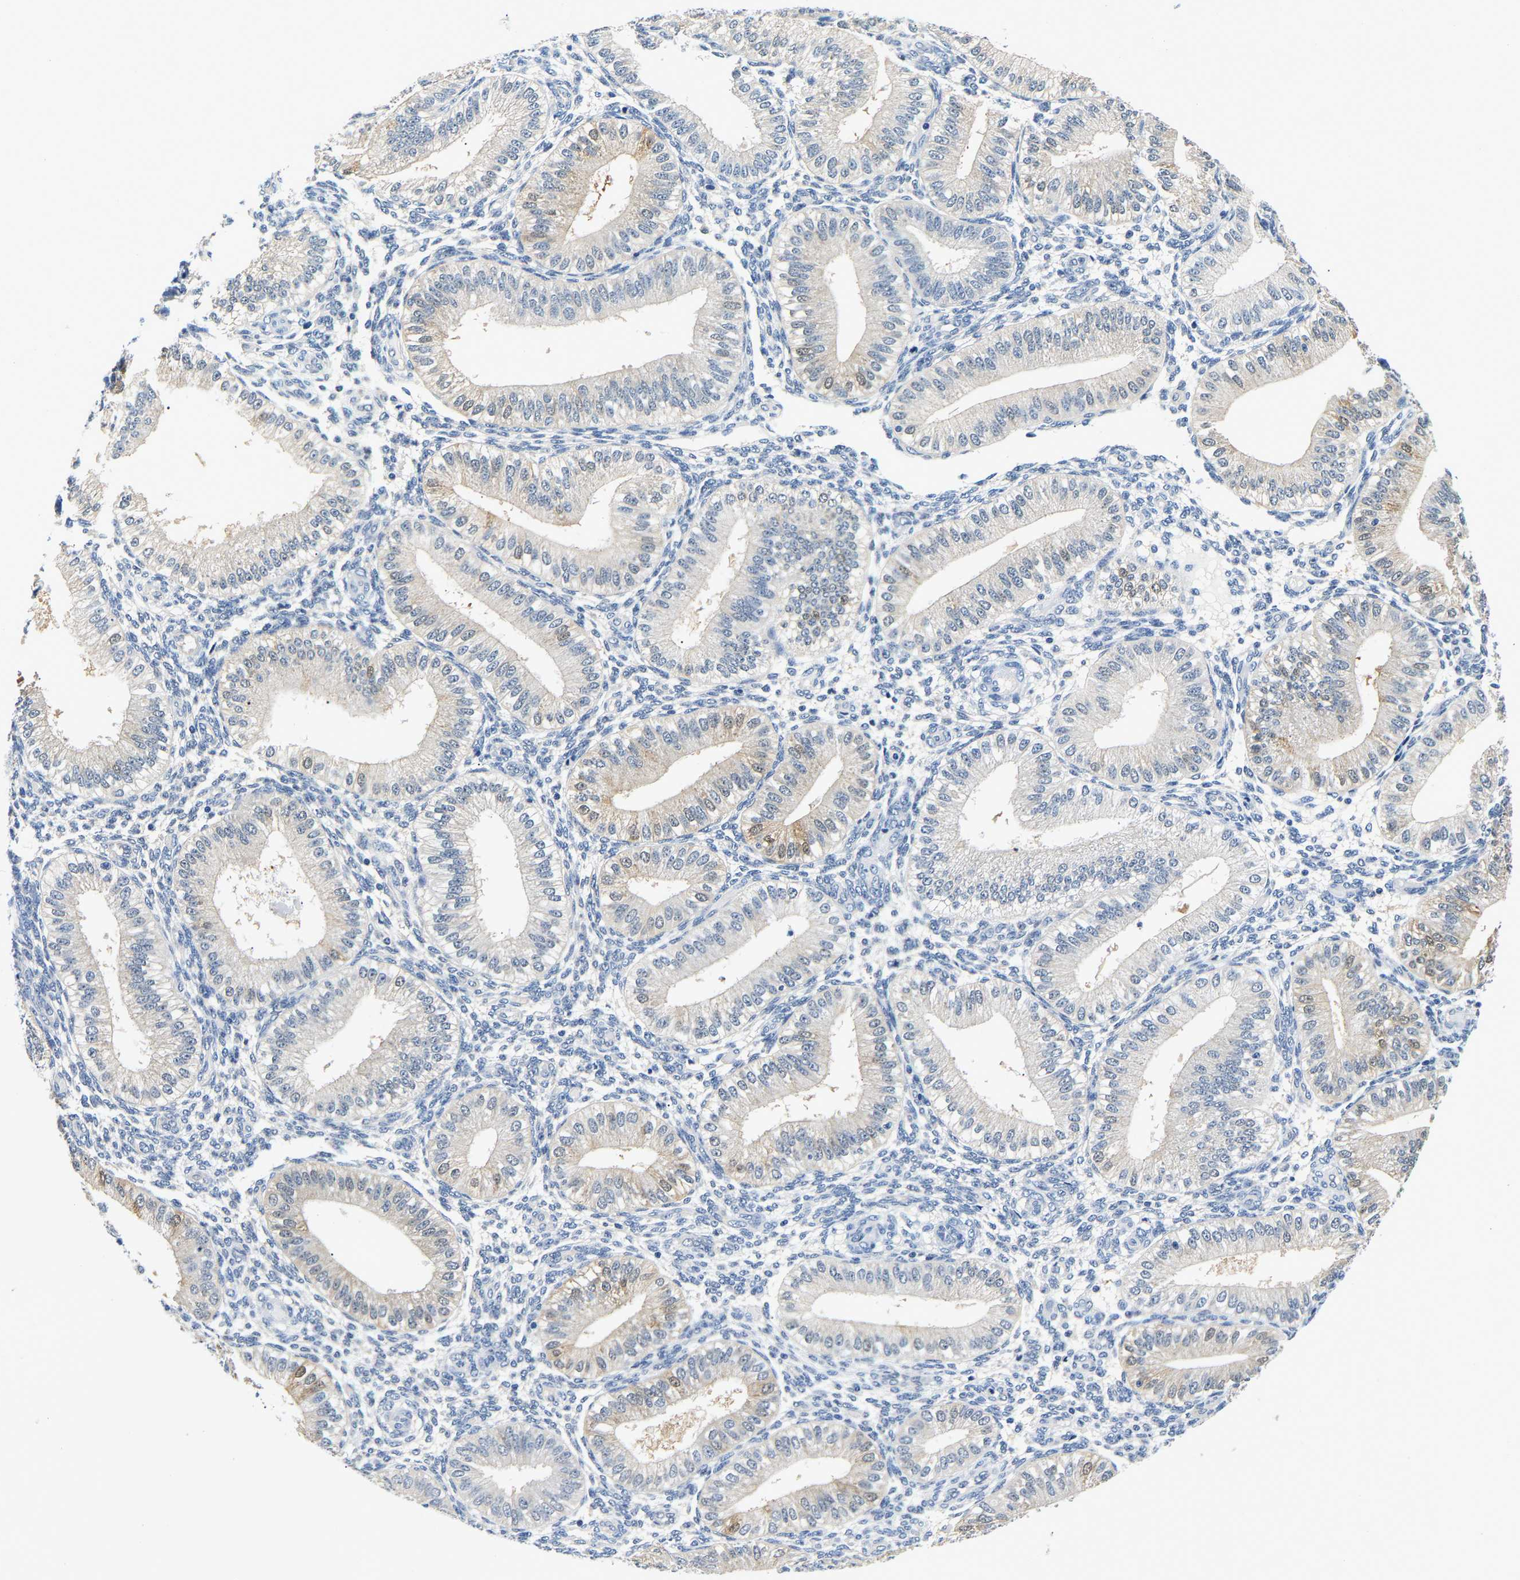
{"staining": {"intensity": "negative", "quantity": "none", "location": "none"}, "tissue": "endometrium", "cell_type": "Cells in endometrial stroma", "image_type": "normal", "snomed": [{"axis": "morphology", "description": "Normal tissue, NOS"}, {"axis": "topography", "description": "Endometrium"}], "caption": "IHC micrograph of benign human endometrium stained for a protein (brown), which exhibits no staining in cells in endometrial stroma.", "gene": "UCHL3", "patient": {"sex": "female", "age": 39}}